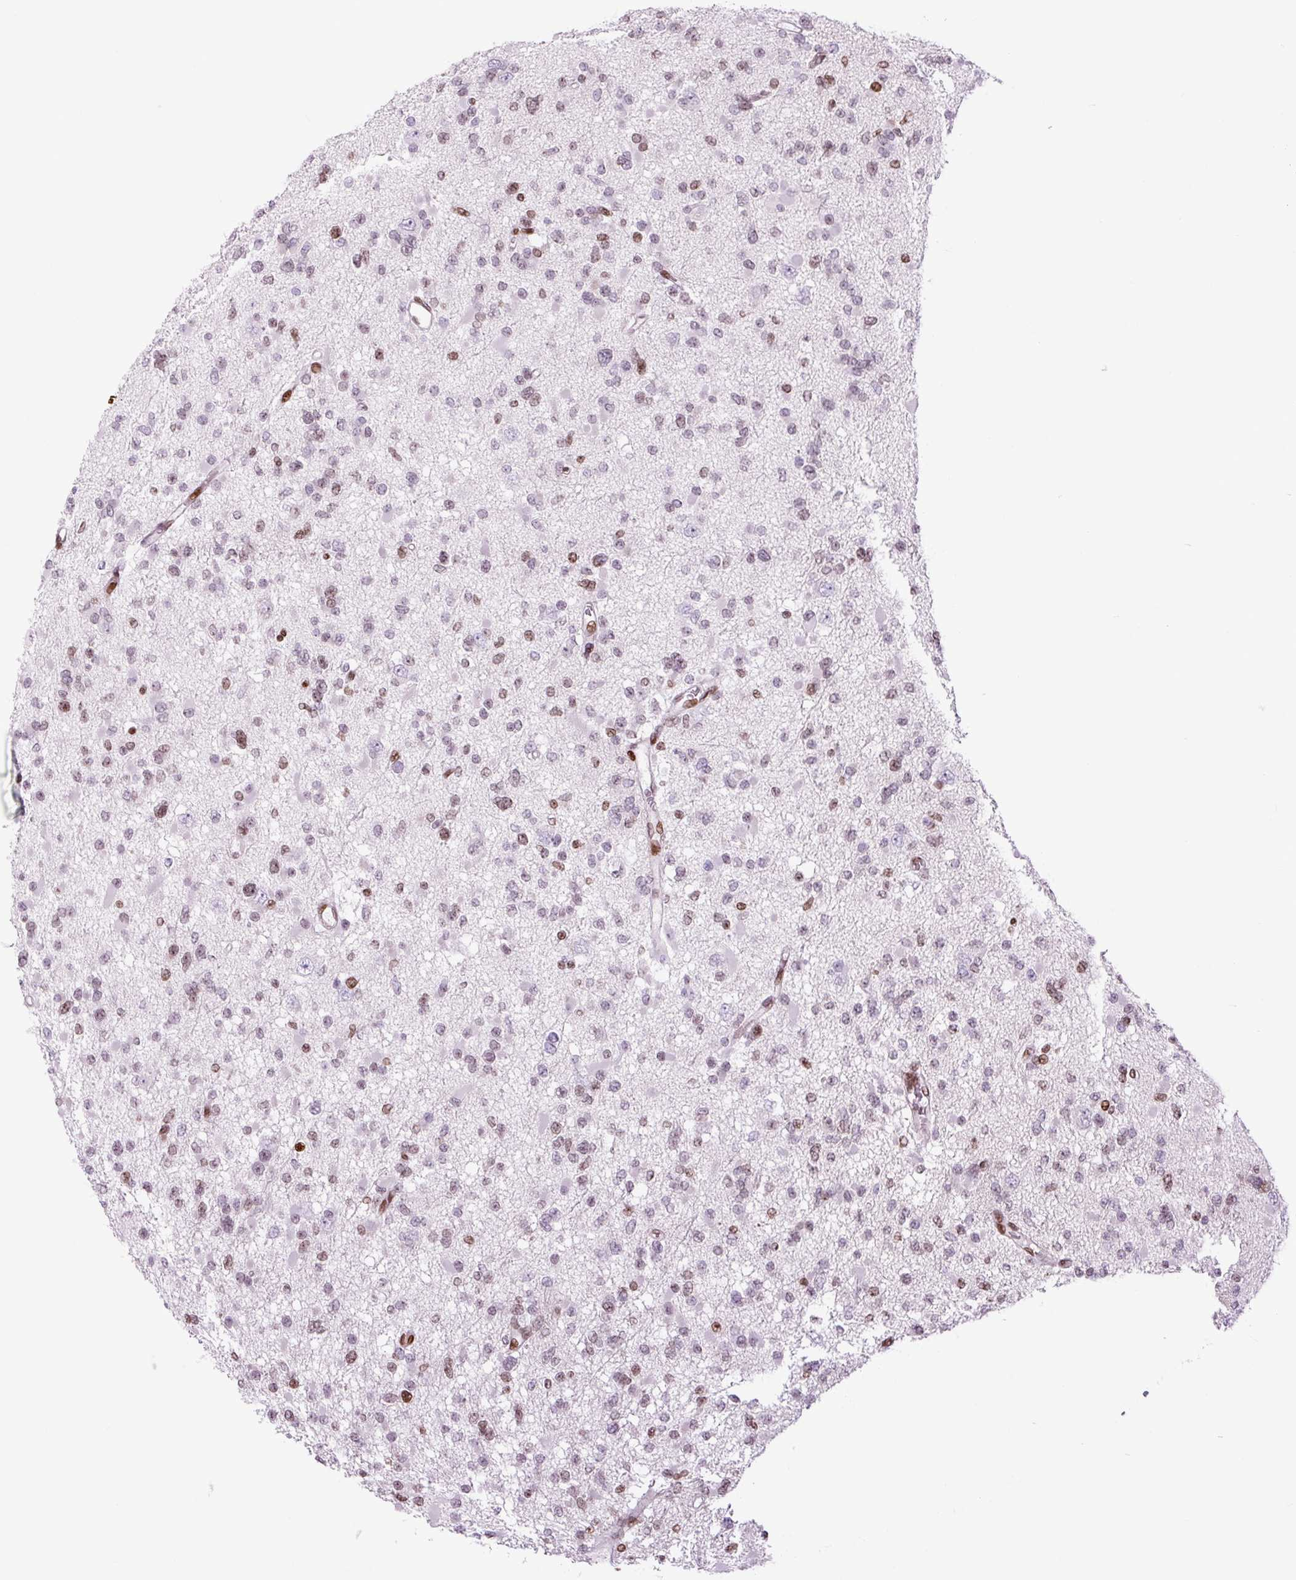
{"staining": {"intensity": "moderate", "quantity": "<25%", "location": "nuclear"}, "tissue": "glioma", "cell_type": "Tumor cells", "image_type": "cancer", "snomed": [{"axis": "morphology", "description": "Glioma, malignant, Low grade"}, {"axis": "topography", "description": "Brain"}], "caption": "Immunohistochemistry image of human low-grade glioma (malignant) stained for a protein (brown), which shows low levels of moderate nuclear positivity in approximately <25% of tumor cells.", "gene": "H1-3", "patient": {"sex": "female", "age": 22}}